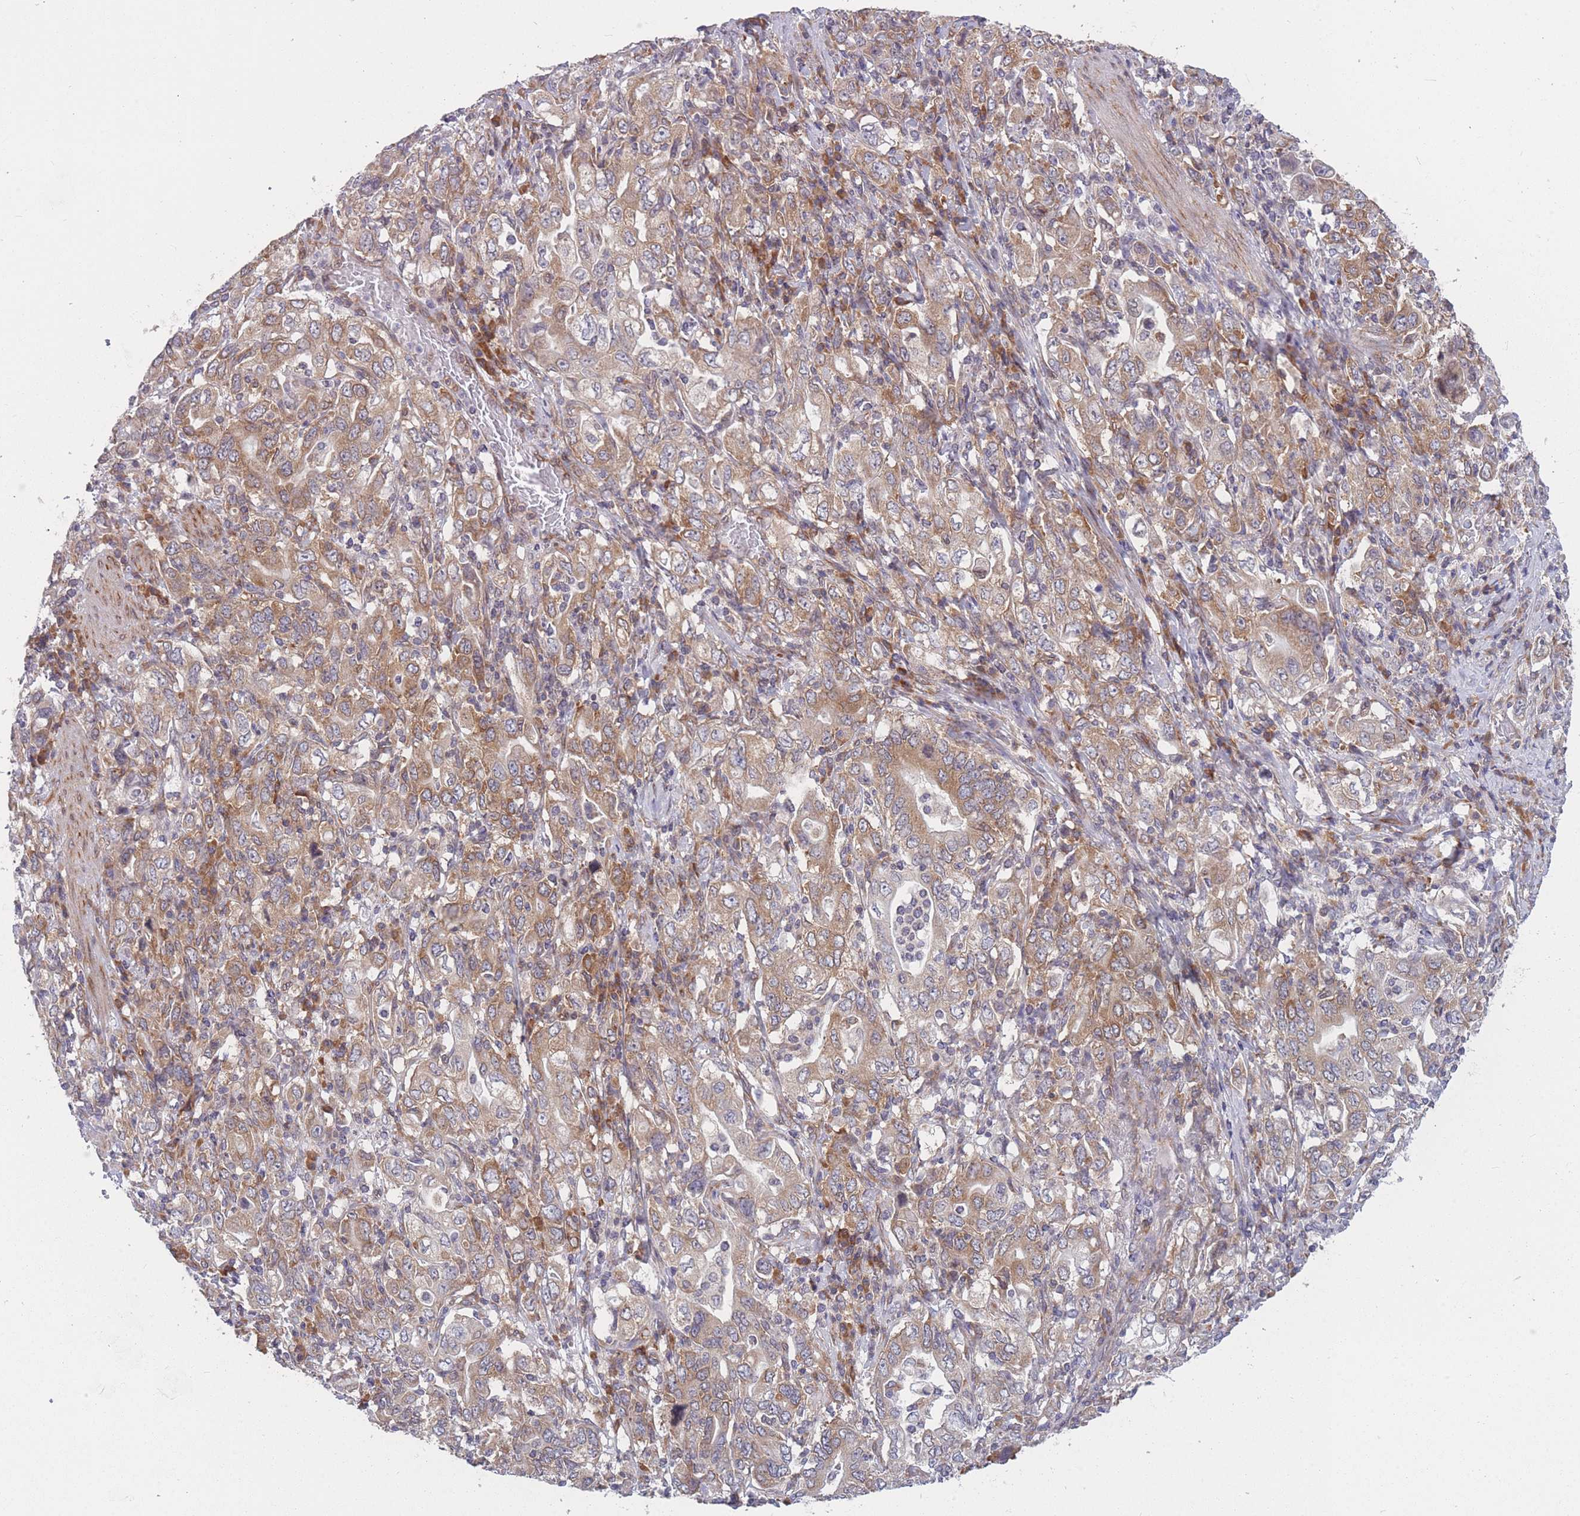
{"staining": {"intensity": "moderate", "quantity": "25%-75%", "location": "cytoplasmic/membranous"}, "tissue": "stomach cancer", "cell_type": "Tumor cells", "image_type": "cancer", "snomed": [{"axis": "morphology", "description": "Adenocarcinoma, NOS"}, {"axis": "topography", "description": "Stomach, upper"}, {"axis": "topography", "description": "Stomach"}], "caption": "Immunohistochemical staining of stomach adenocarcinoma demonstrates moderate cytoplasmic/membranous protein staining in about 25%-75% of tumor cells.", "gene": "CCDC124", "patient": {"sex": "male", "age": 62}}